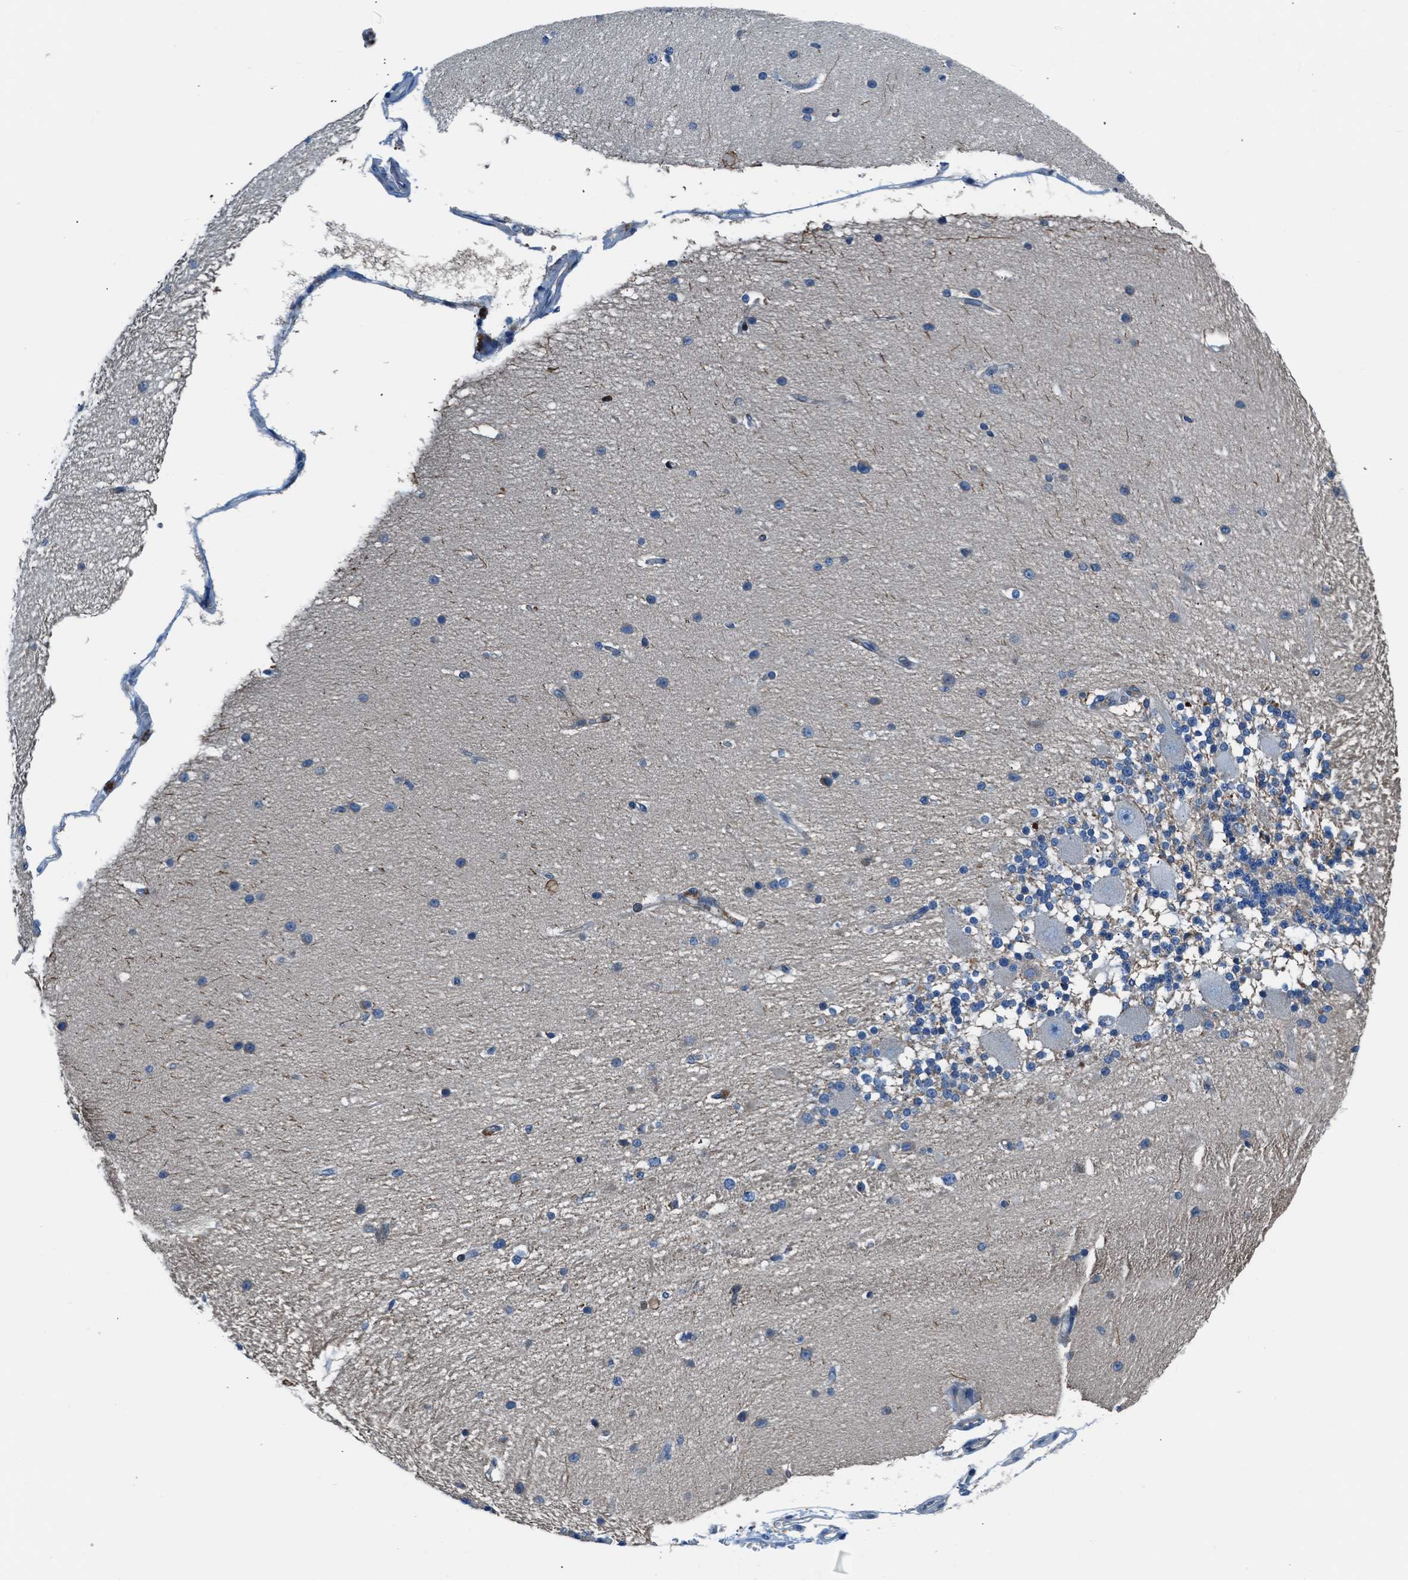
{"staining": {"intensity": "weak", "quantity": "<25%", "location": "cytoplasmic/membranous"}, "tissue": "cerebellum", "cell_type": "Cells in granular layer", "image_type": "normal", "snomed": [{"axis": "morphology", "description": "Normal tissue, NOS"}, {"axis": "topography", "description": "Cerebellum"}], "caption": "An image of cerebellum stained for a protein exhibits no brown staining in cells in granular layer.", "gene": "SLC38A6", "patient": {"sex": "female", "age": 54}}